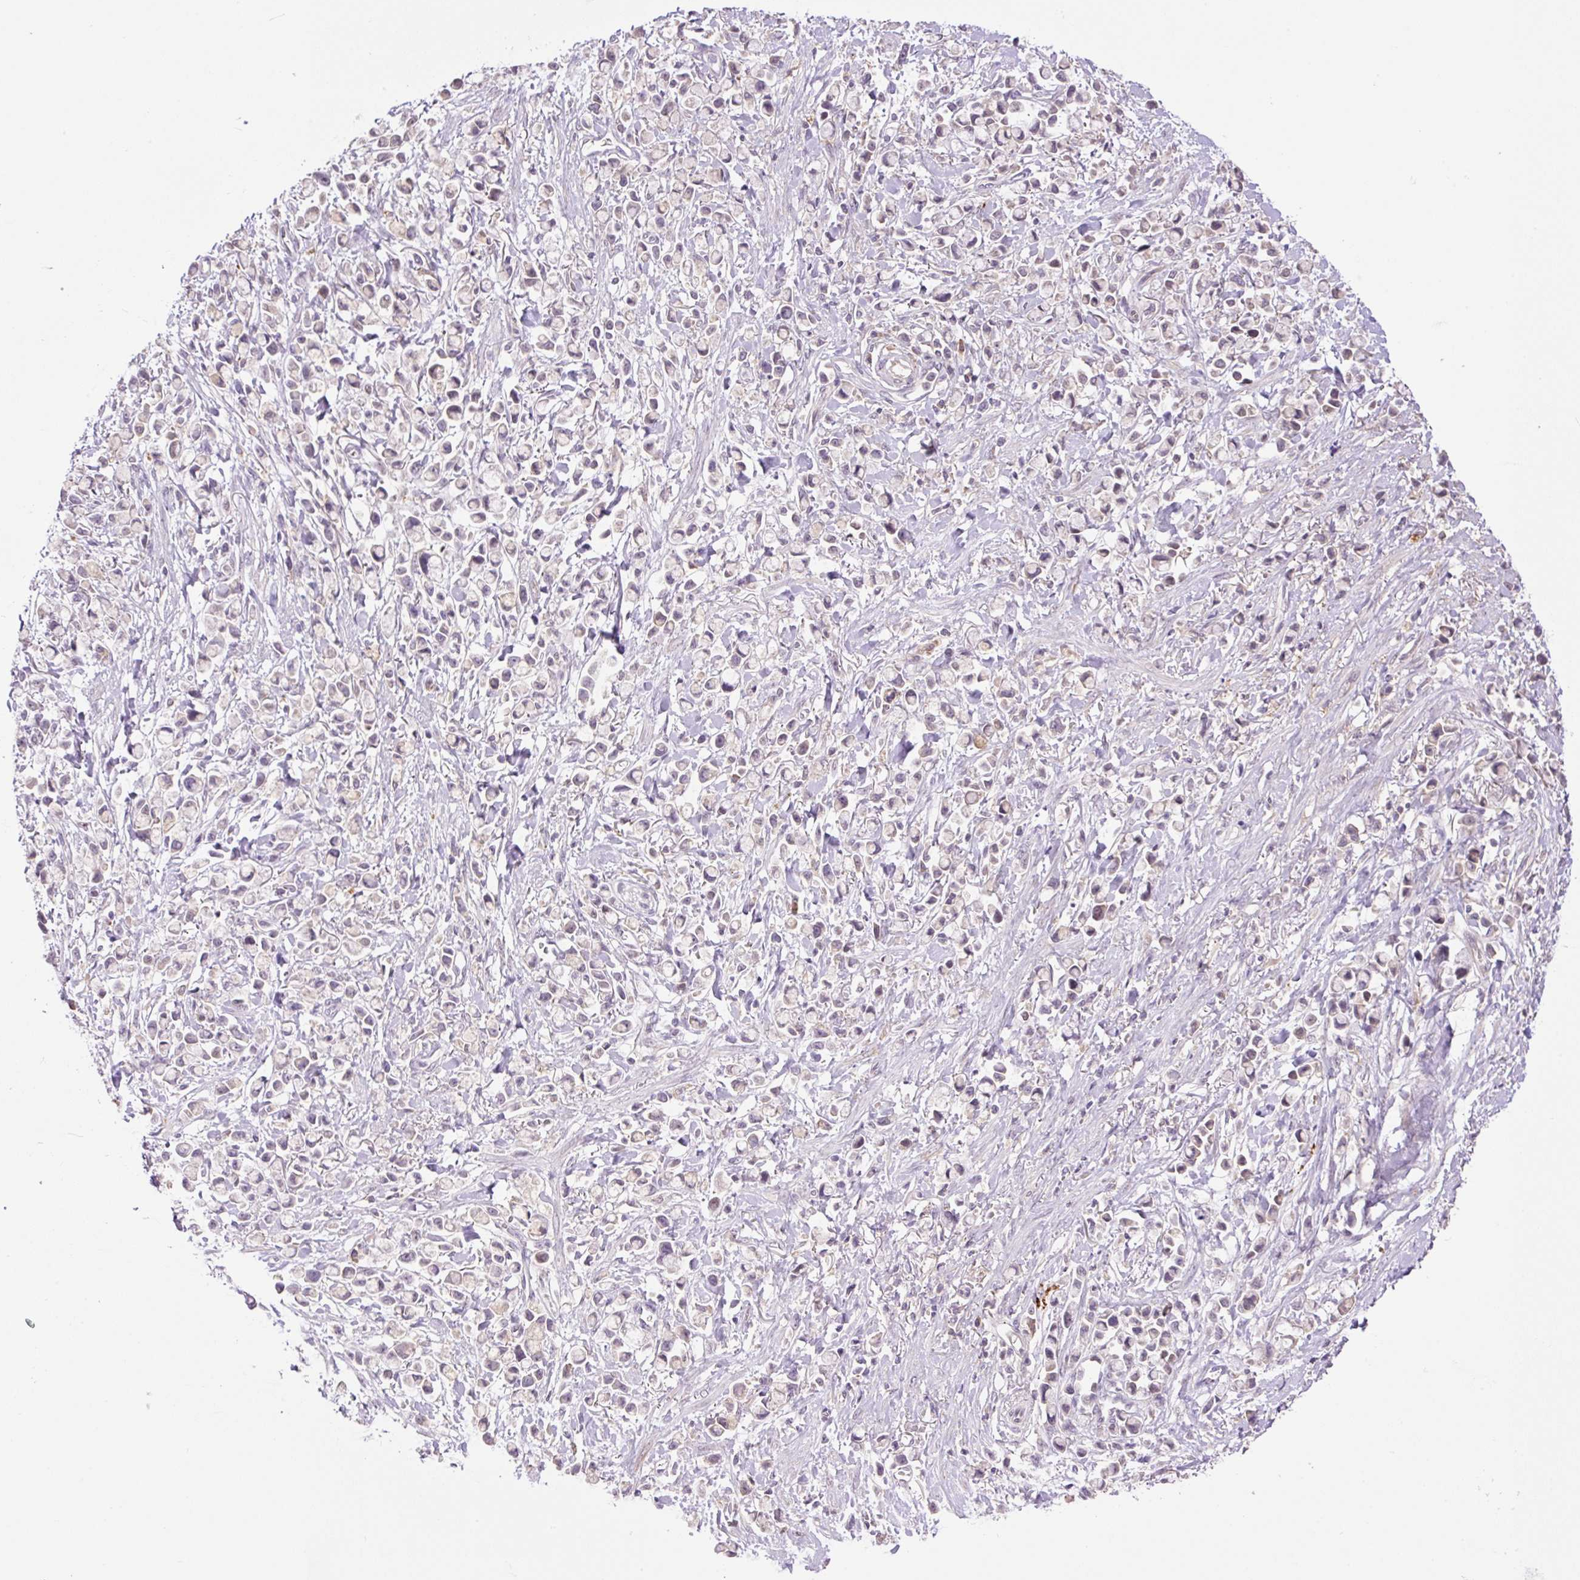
{"staining": {"intensity": "weak", "quantity": "<25%", "location": "cytoplasmic/membranous"}, "tissue": "stomach cancer", "cell_type": "Tumor cells", "image_type": "cancer", "snomed": [{"axis": "morphology", "description": "Adenocarcinoma, NOS"}, {"axis": "topography", "description": "Stomach"}], "caption": "Stomach adenocarcinoma stained for a protein using IHC exhibits no expression tumor cells.", "gene": "HABP4", "patient": {"sex": "female", "age": 81}}